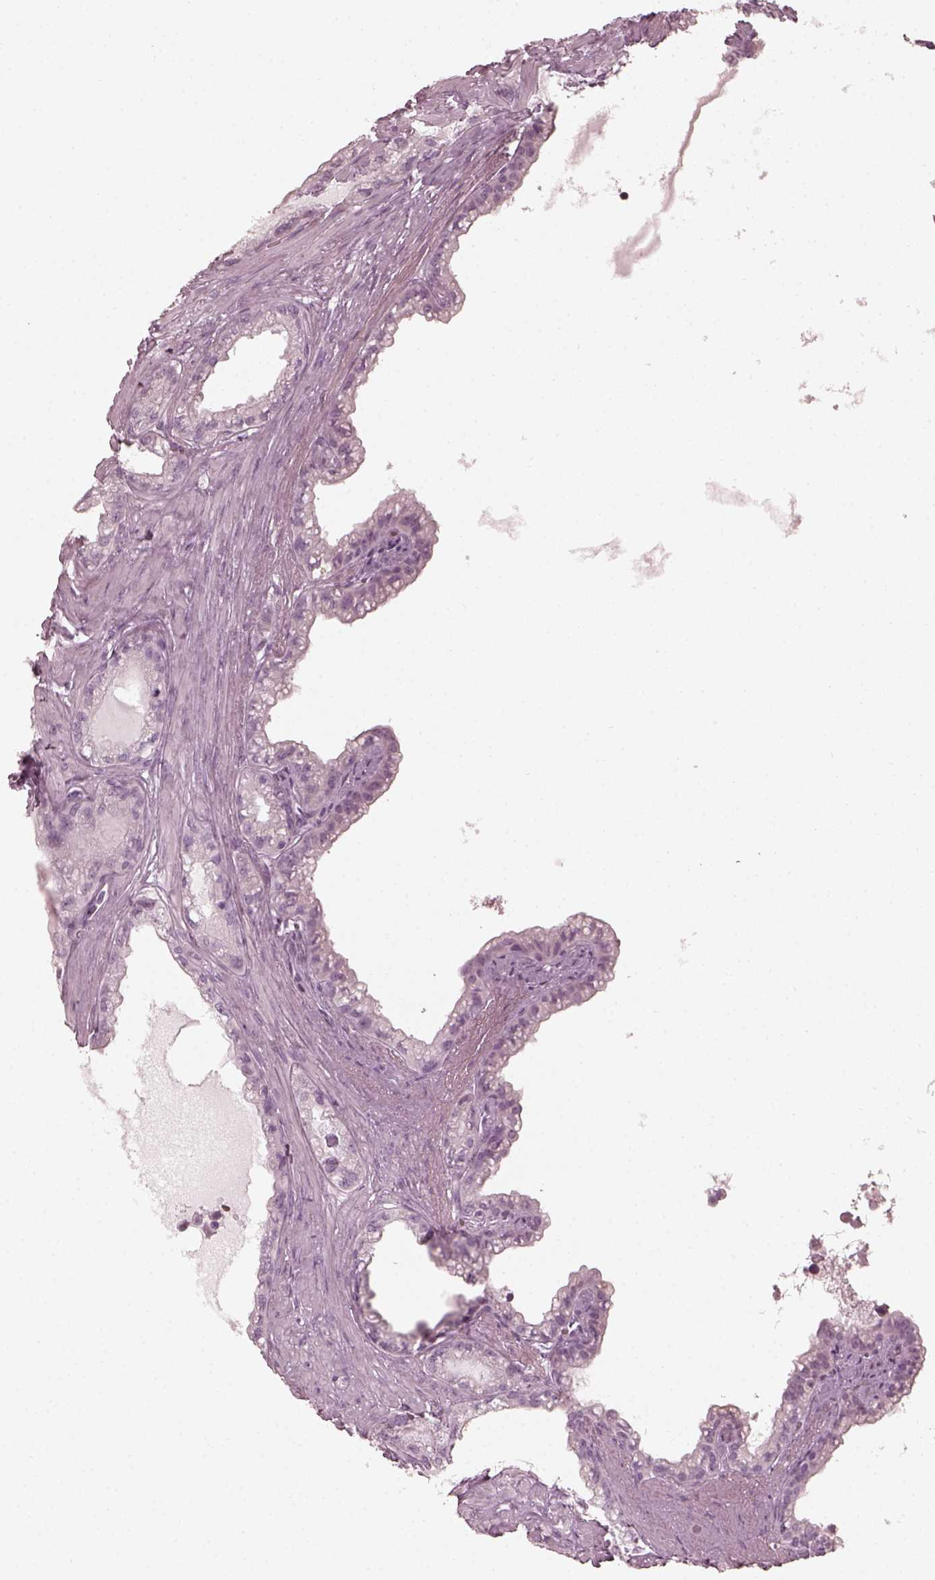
{"staining": {"intensity": "negative", "quantity": "none", "location": "none"}, "tissue": "seminal vesicle", "cell_type": "Glandular cells", "image_type": "normal", "snomed": [{"axis": "morphology", "description": "Normal tissue, NOS"}, {"axis": "morphology", "description": "Urothelial carcinoma, NOS"}, {"axis": "topography", "description": "Urinary bladder"}, {"axis": "topography", "description": "Seminal veicle"}], "caption": "This is a micrograph of IHC staining of unremarkable seminal vesicle, which shows no expression in glandular cells.", "gene": "SAXO2", "patient": {"sex": "male", "age": 76}}